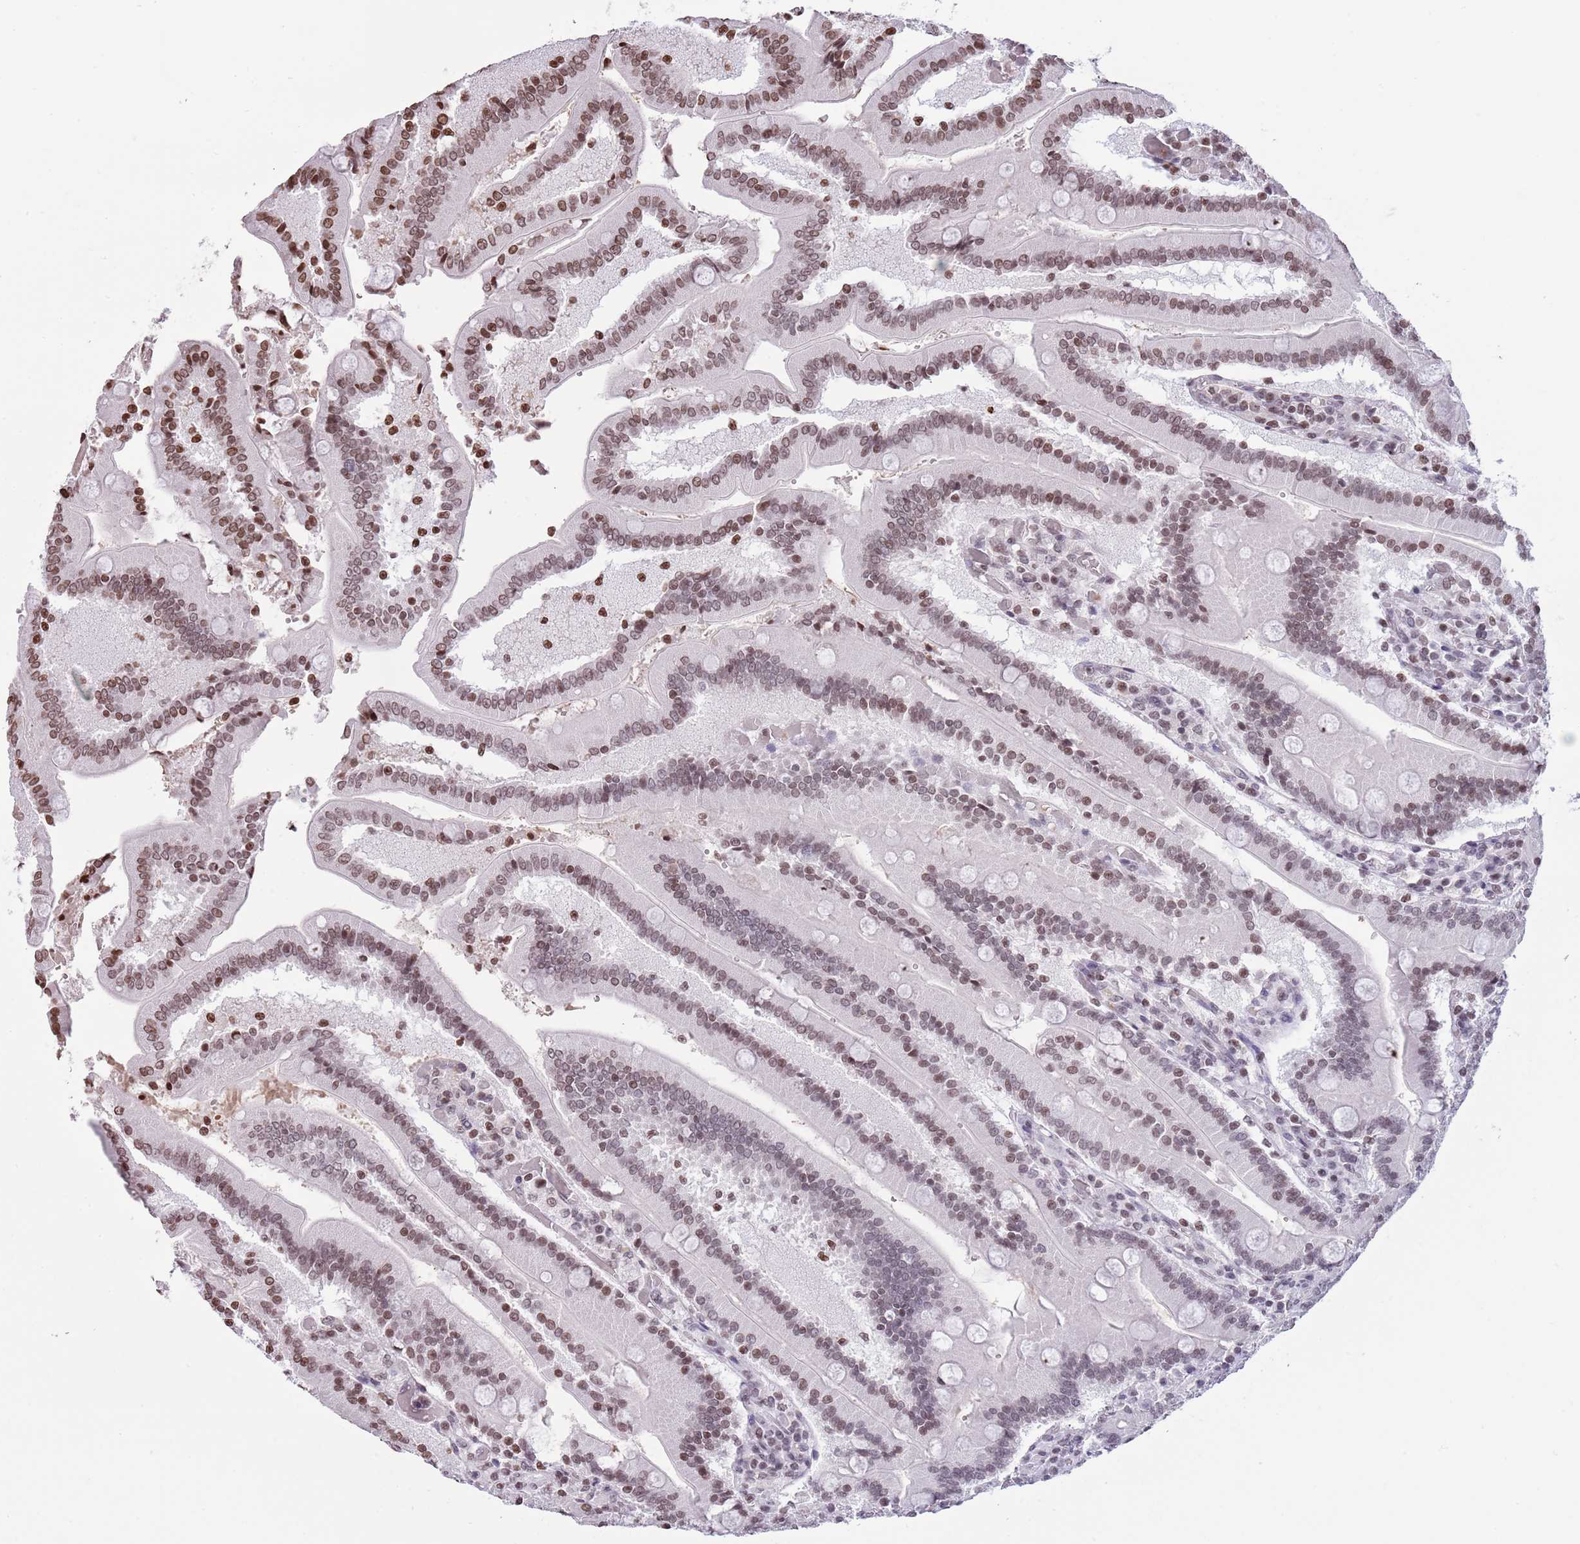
{"staining": {"intensity": "moderate", "quantity": "25%-75%", "location": "nuclear"}, "tissue": "duodenum", "cell_type": "Glandular cells", "image_type": "normal", "snomed": [{"axis": "morphology", "description": "Normal tissue, NOS"}, {"axis": "topography", "description": "Duodenum"}], "caption": "A brown stain highlights moderate nuclear positivity of a protein in glandular cells of benign duodenum. (IHC, brightfield microscopy, high magnification).", "gene": "KPNA3", "patient": {"sex": "female", "age": 62}}